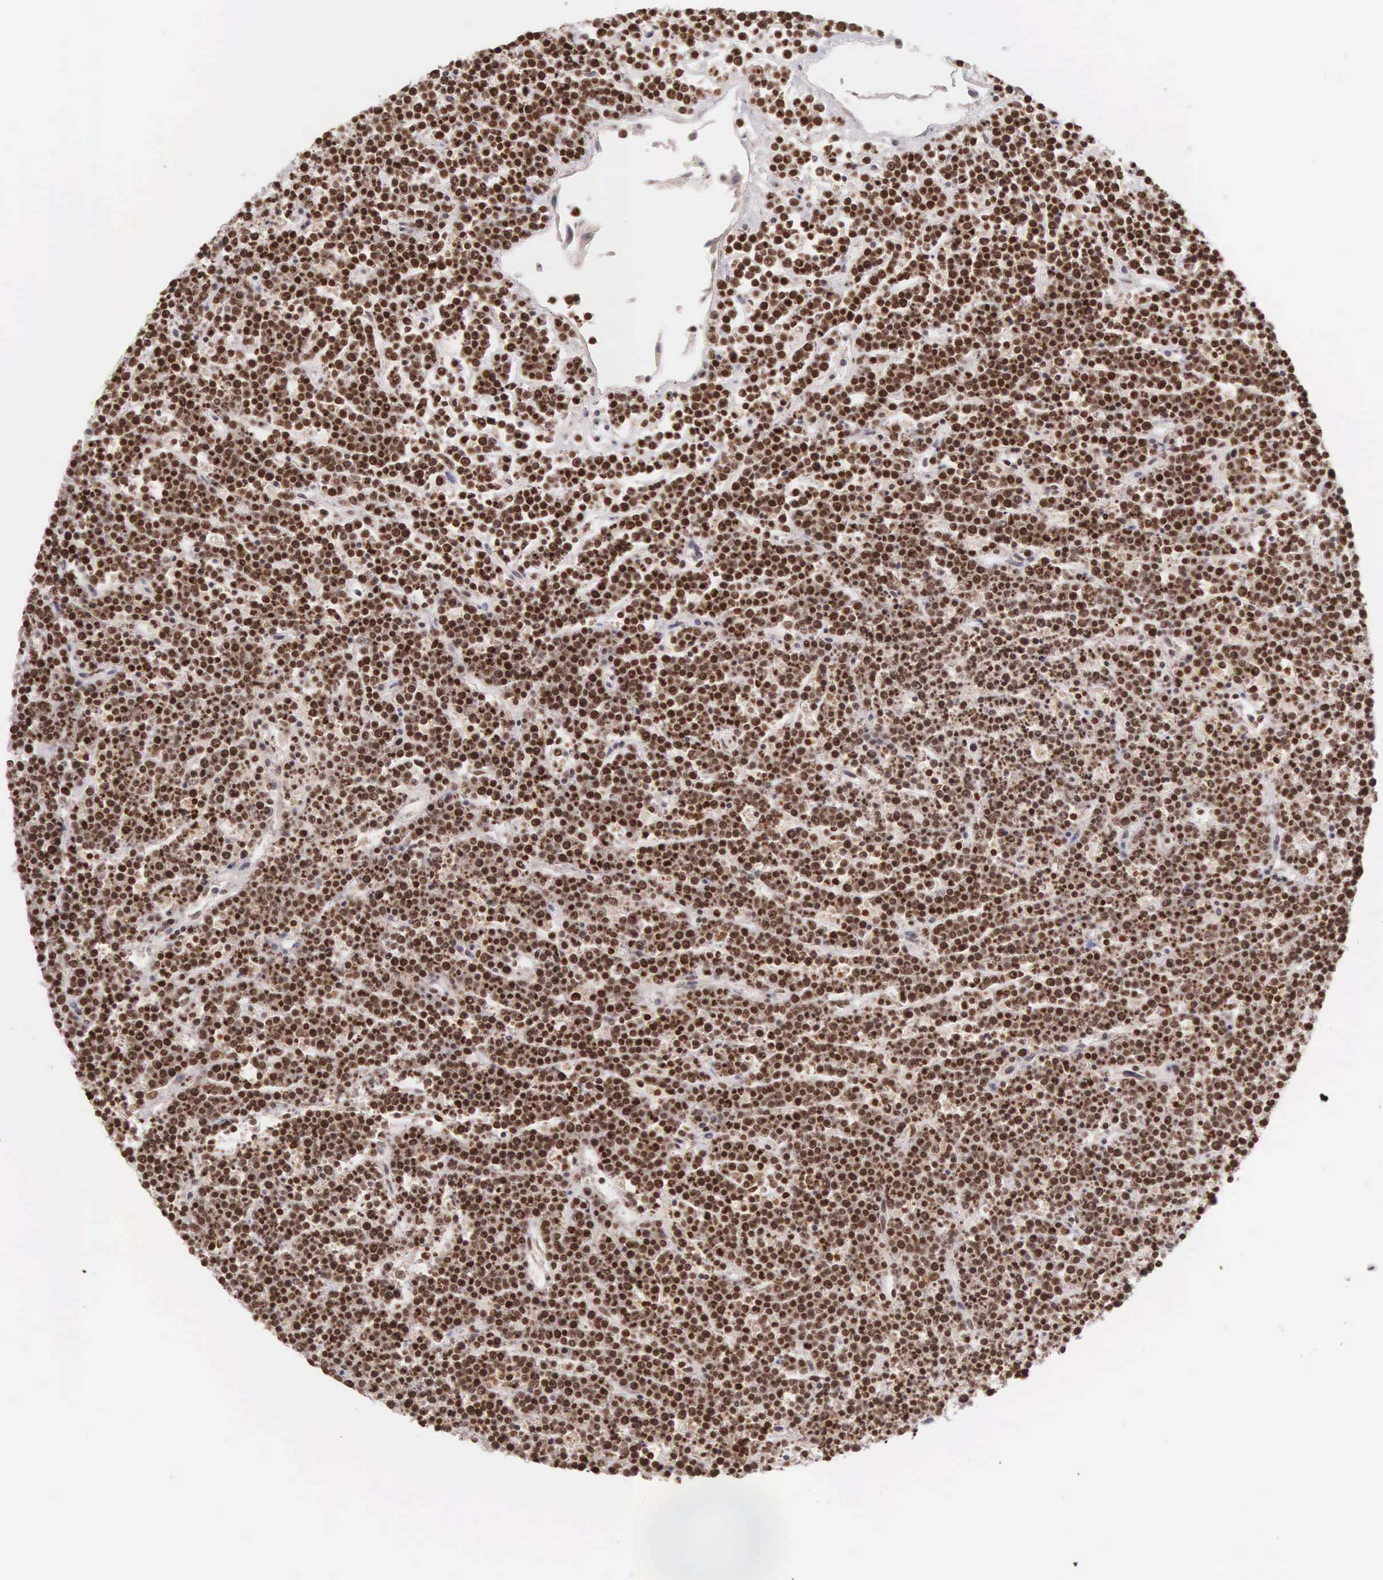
{"staining": {"intensity": "strong", "quantity": ">75%", "location": "nuclear"}, "tissue": "lymphoma", "cell_type": "Tumor cells", "image_type": "cancer", "snomed": [{"axis": "morphology", "description": "Malignant lymphoma, non-Hodgkin's type, High grade"}, {"axis": "topography", "description": "Ovary"}], "caption": "IHC photomicrograph of malignant lymphoma, non-Hodgkin's type (high-grade) stained for a protein (brown), which reveals high levels of strong nuclear staining in about >75% of tumor cells.", "gene": "VRK1", "patient": {"sex": "female", "age": 56}}